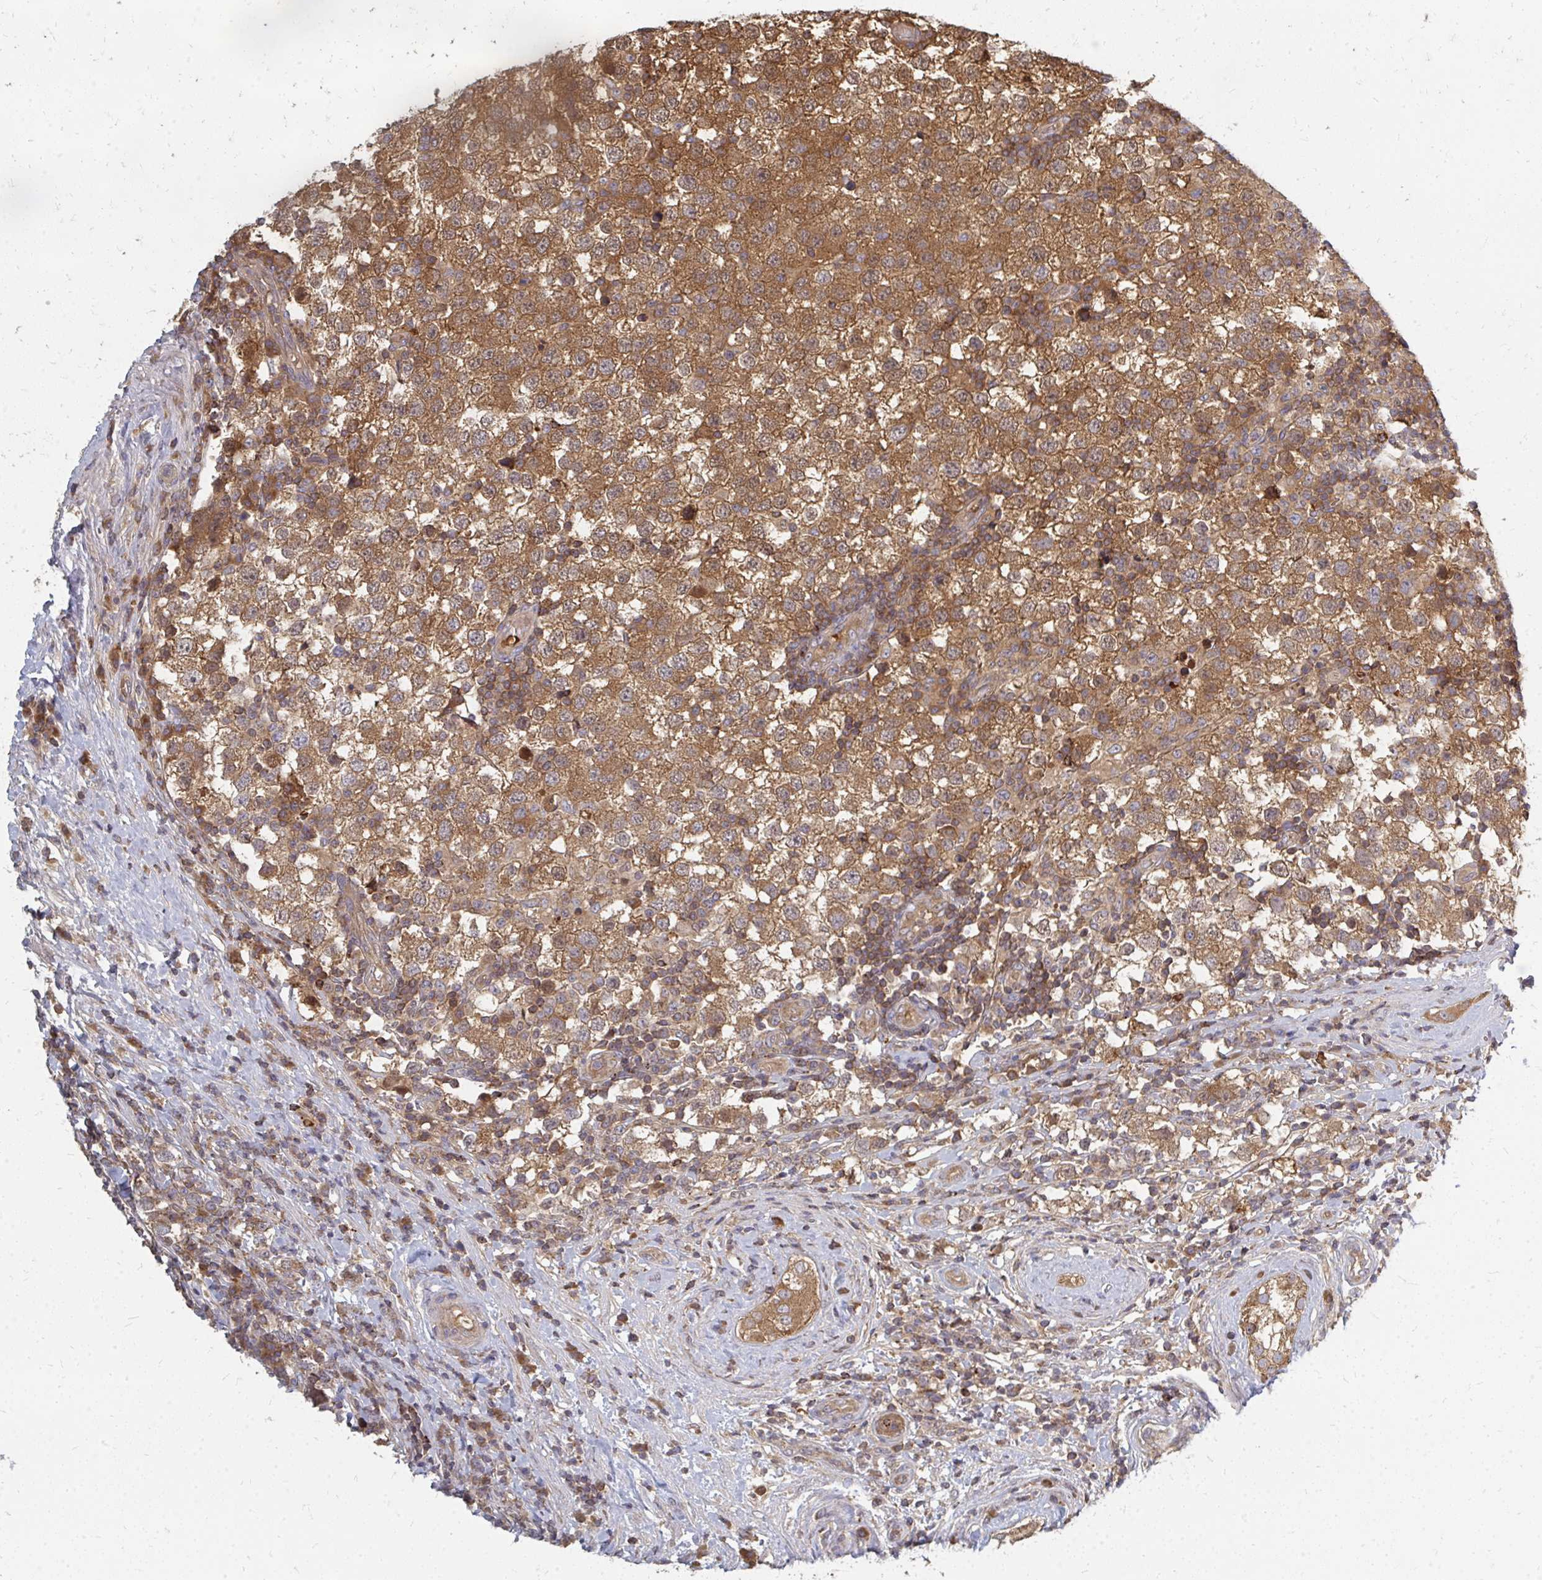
{"staining": {"intensity": "moderate", "quantity": ">75%", "location": "cytoplasmic/membranous"}, "tissue": "testis cancer", "cell_type": "Tumor cells", "image_type": "cancer", "snomed": [{"axis": "morphology", "description": "Seminoma, NOS"}, {"axis": "topography", "description": "Testis"}], "caption": "Immunohistochemistry (IHC) photomicrograph of neoplastic tissue: testis cancer stained using immunohistochemistry reveals medium levels of moderate protein expression localized specifically in the cytoplasmic/membranous of tumor cells, appearing as a cytoplasmic/membranous brown color.", "gene": "ZNF285", "patient": {"sex": "male", "age": 34}}